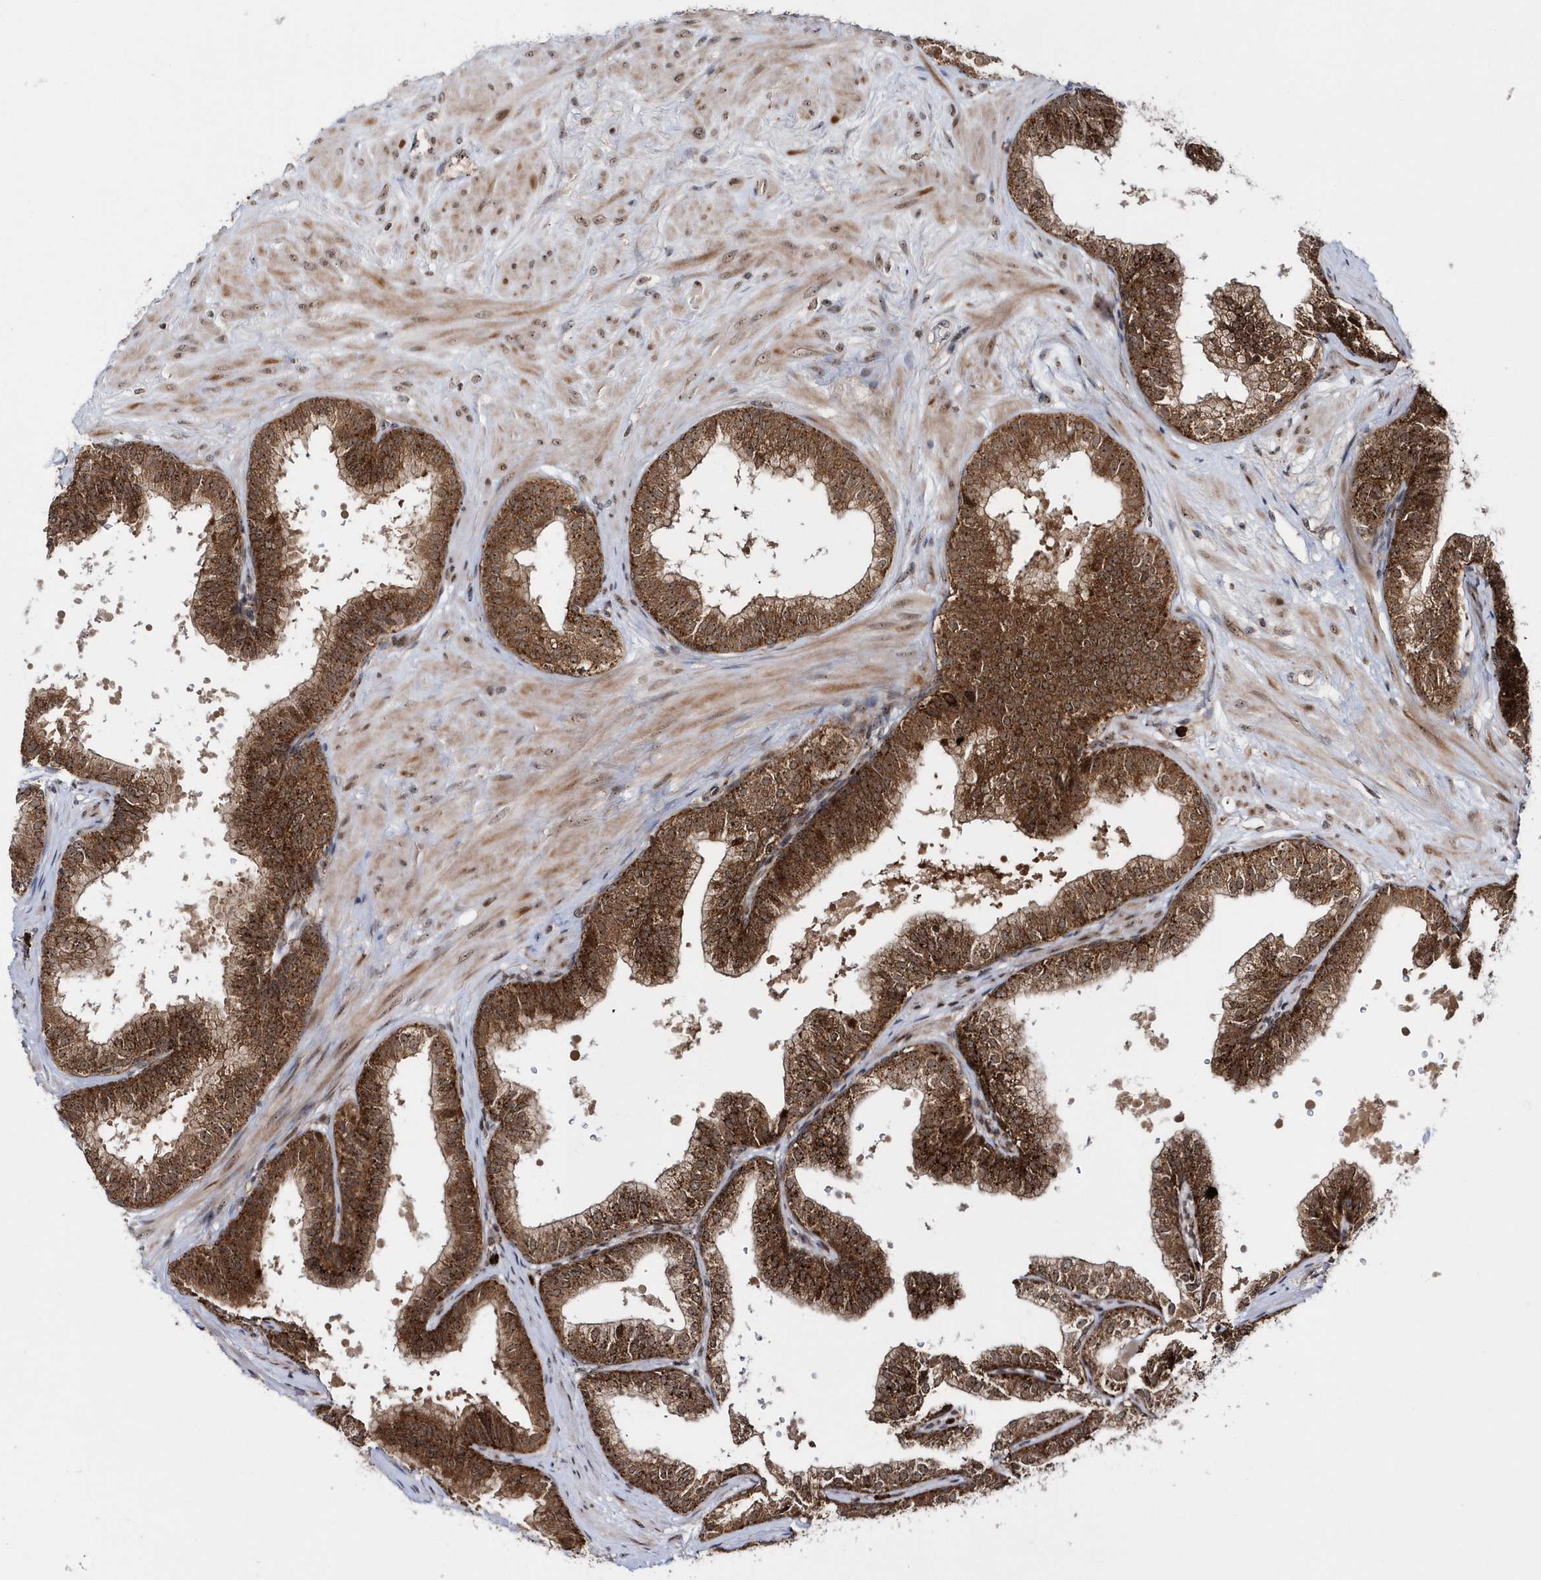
{"staining": {"intensity": "strong", "quantity": ">75%", "location": "cytoplasmic/membranous"}, "tissue": "prostate", "cell_type": "Glandular cells", "image_type": "normal", "snomed": [{"axis": "morphology", "description": "Normal tissue, NOS"}, {"axis": "topography", "description": "Prostate"}], "caption": "This image reveals immunohistochemistry staining of normal human prostate, with high strong cytoplasmic/membranous staining in approximately >75% of glandular cells.", "gene": "SOWAHB", "patient": {"sex": "male", "age": 60}}